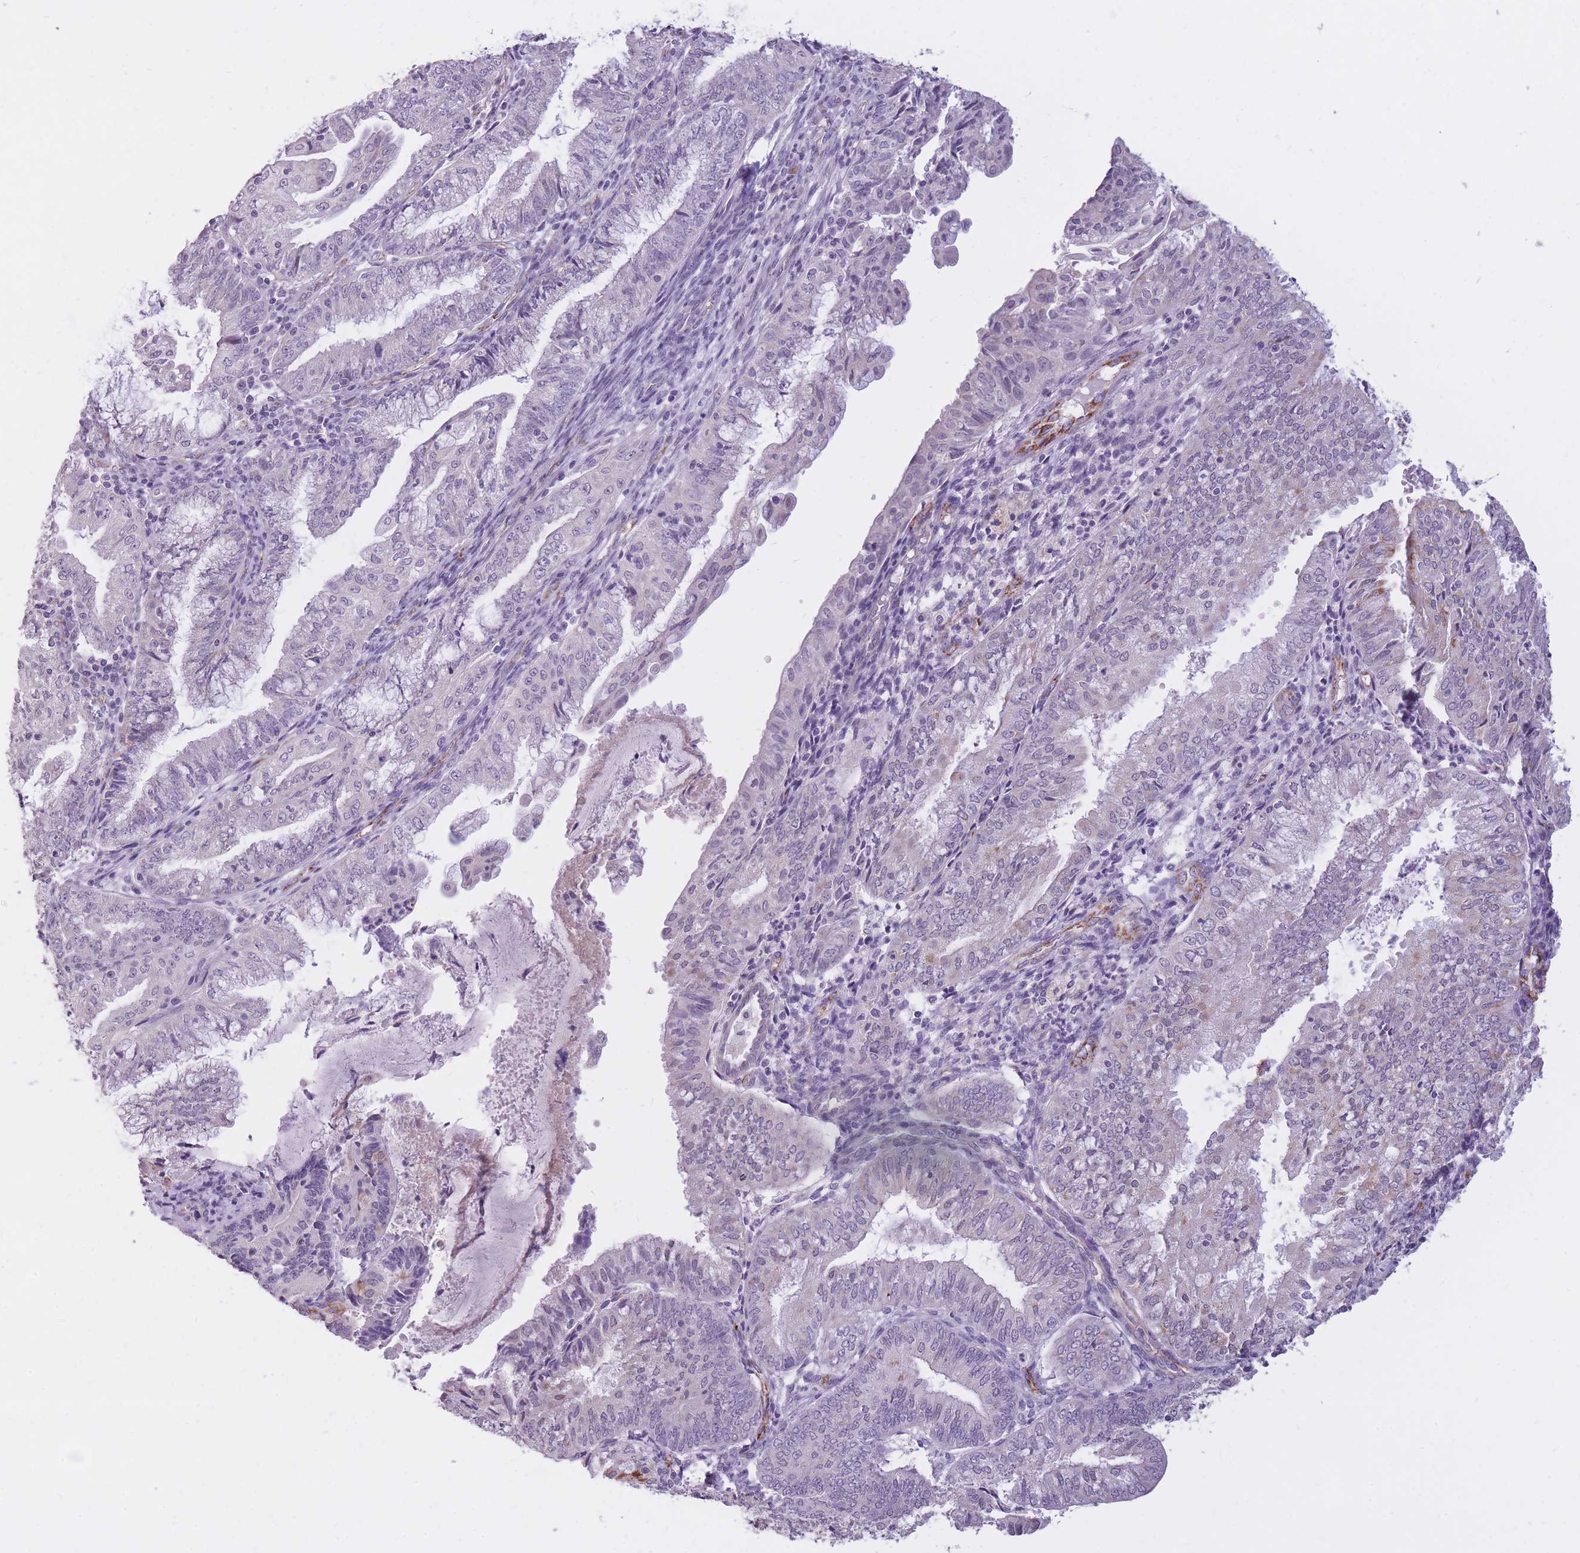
{"staining": {"intensity": "moderate", "quantity": "<25%", "location": "cytoplasmic/membranous"}, "tissue": "endometrial cancer", "cell_type": "Tumor cells", "image_type": "cancer", "snomed": [{"axis": "morphology", "description": "Adenocarcinoma, NOS"}, {"axis": "topography", "description": "Endometrium"}], "caption": "High-magnification brightfield microscopy of endometrial adenocarcinoma stained with DAB (brown) and counterstained with hematoxylin (blue). tumor cells exhibit moderate cytoplasmic/membranous positivity is identified in approximately<25% of cells. The protein is stained brown, and the nuclei are stained in blue (DAB IHC with brightfield microscopy, high magnification).", "gene": "RNF170", "patient": {"sex": "female", "age": 55}}